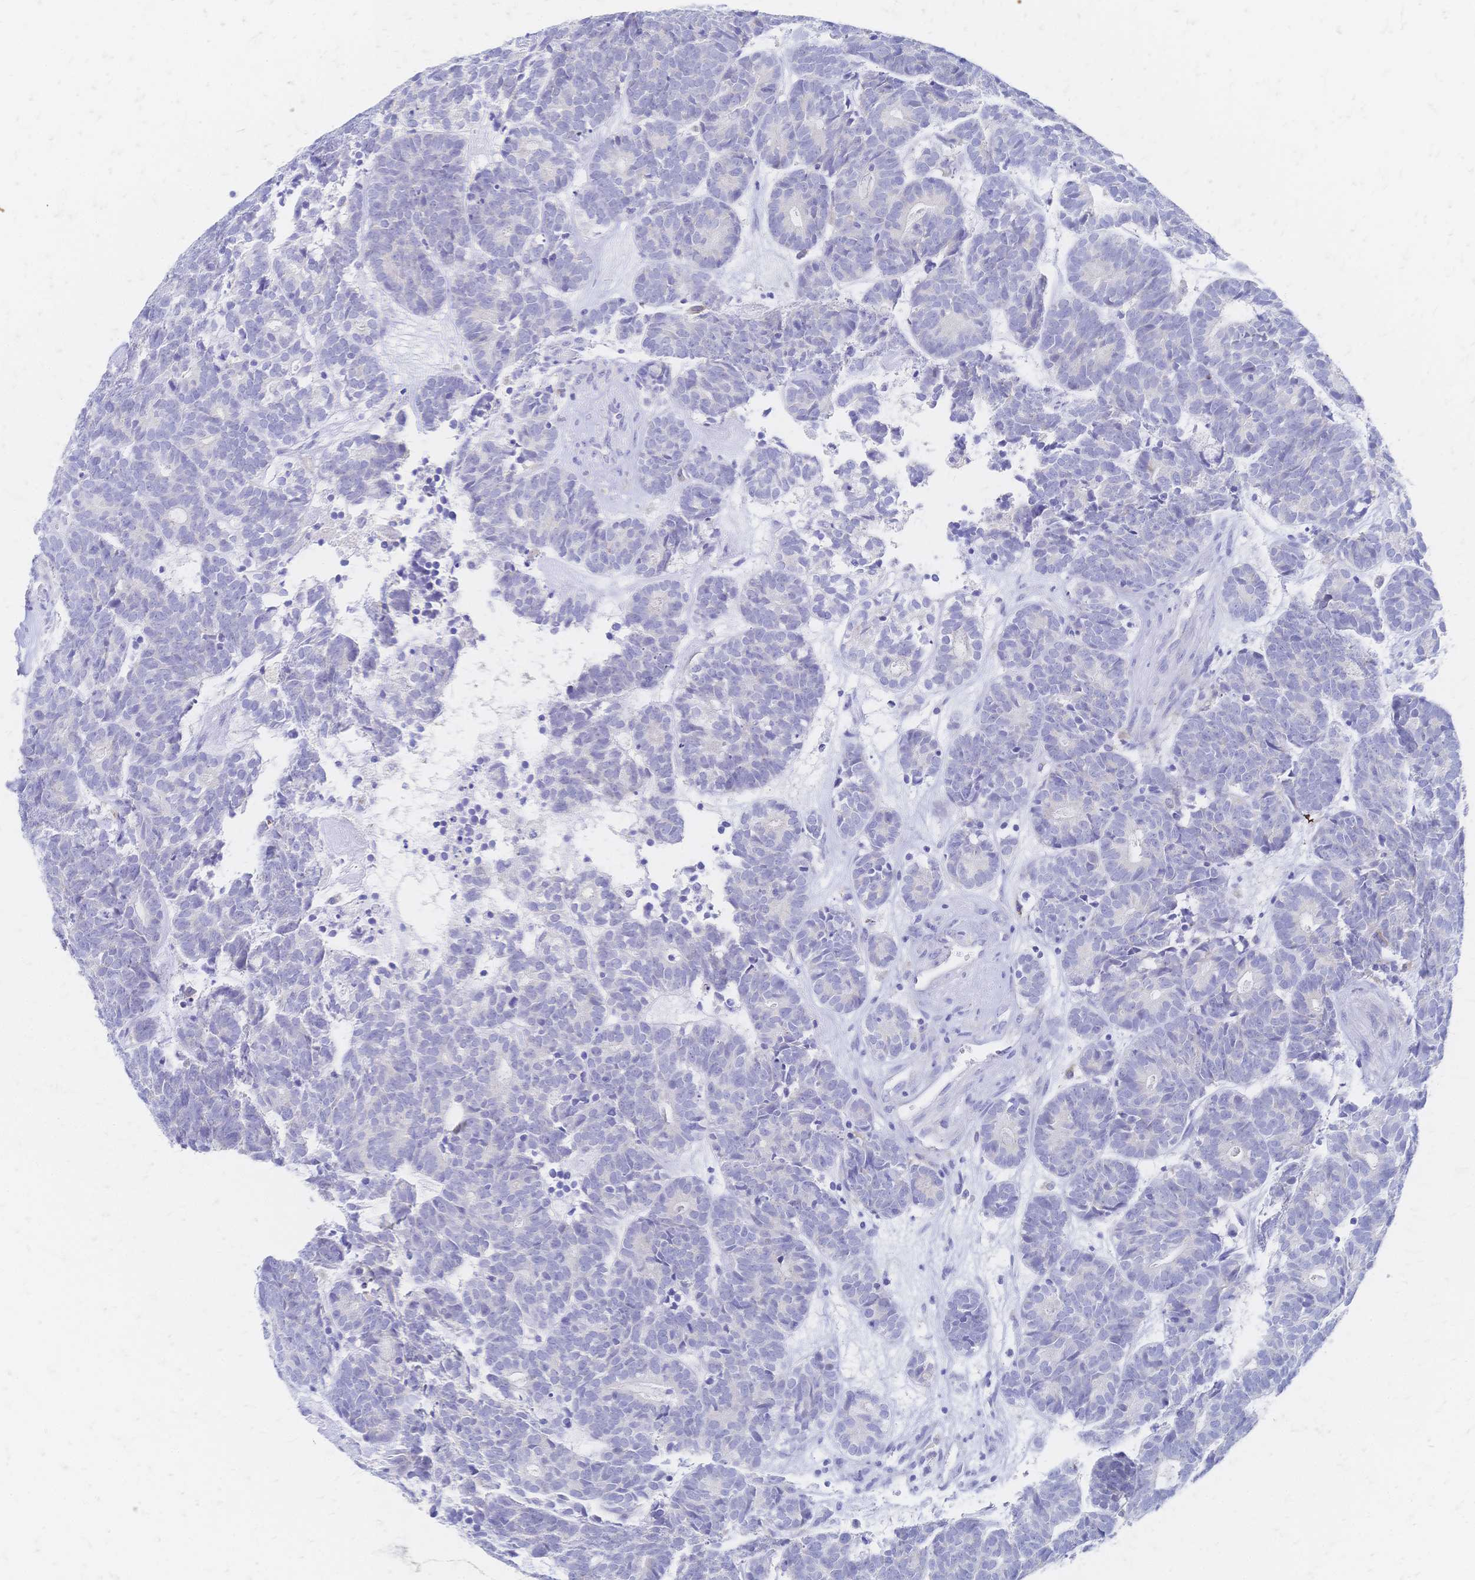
{"staining": {"intensity": "negative", "quantity": "none", "location": "none"}, "tissue": "head and neck cancer", "cell_type": "Tumor cells", "image_type": "cancer", "snomed": [{"axis": "morphology", "description": "Adenocarcinoma, NOS"}, {"axis": "topography", "description": "Head-Neck"}], "caption": "A high-resolution micrograph shows IHC staining of head and neck cancer, which reveals no significant staining in tumor cells.", "gene": "SLC5A1", "patient": {"sex": "female", "age": 81}}